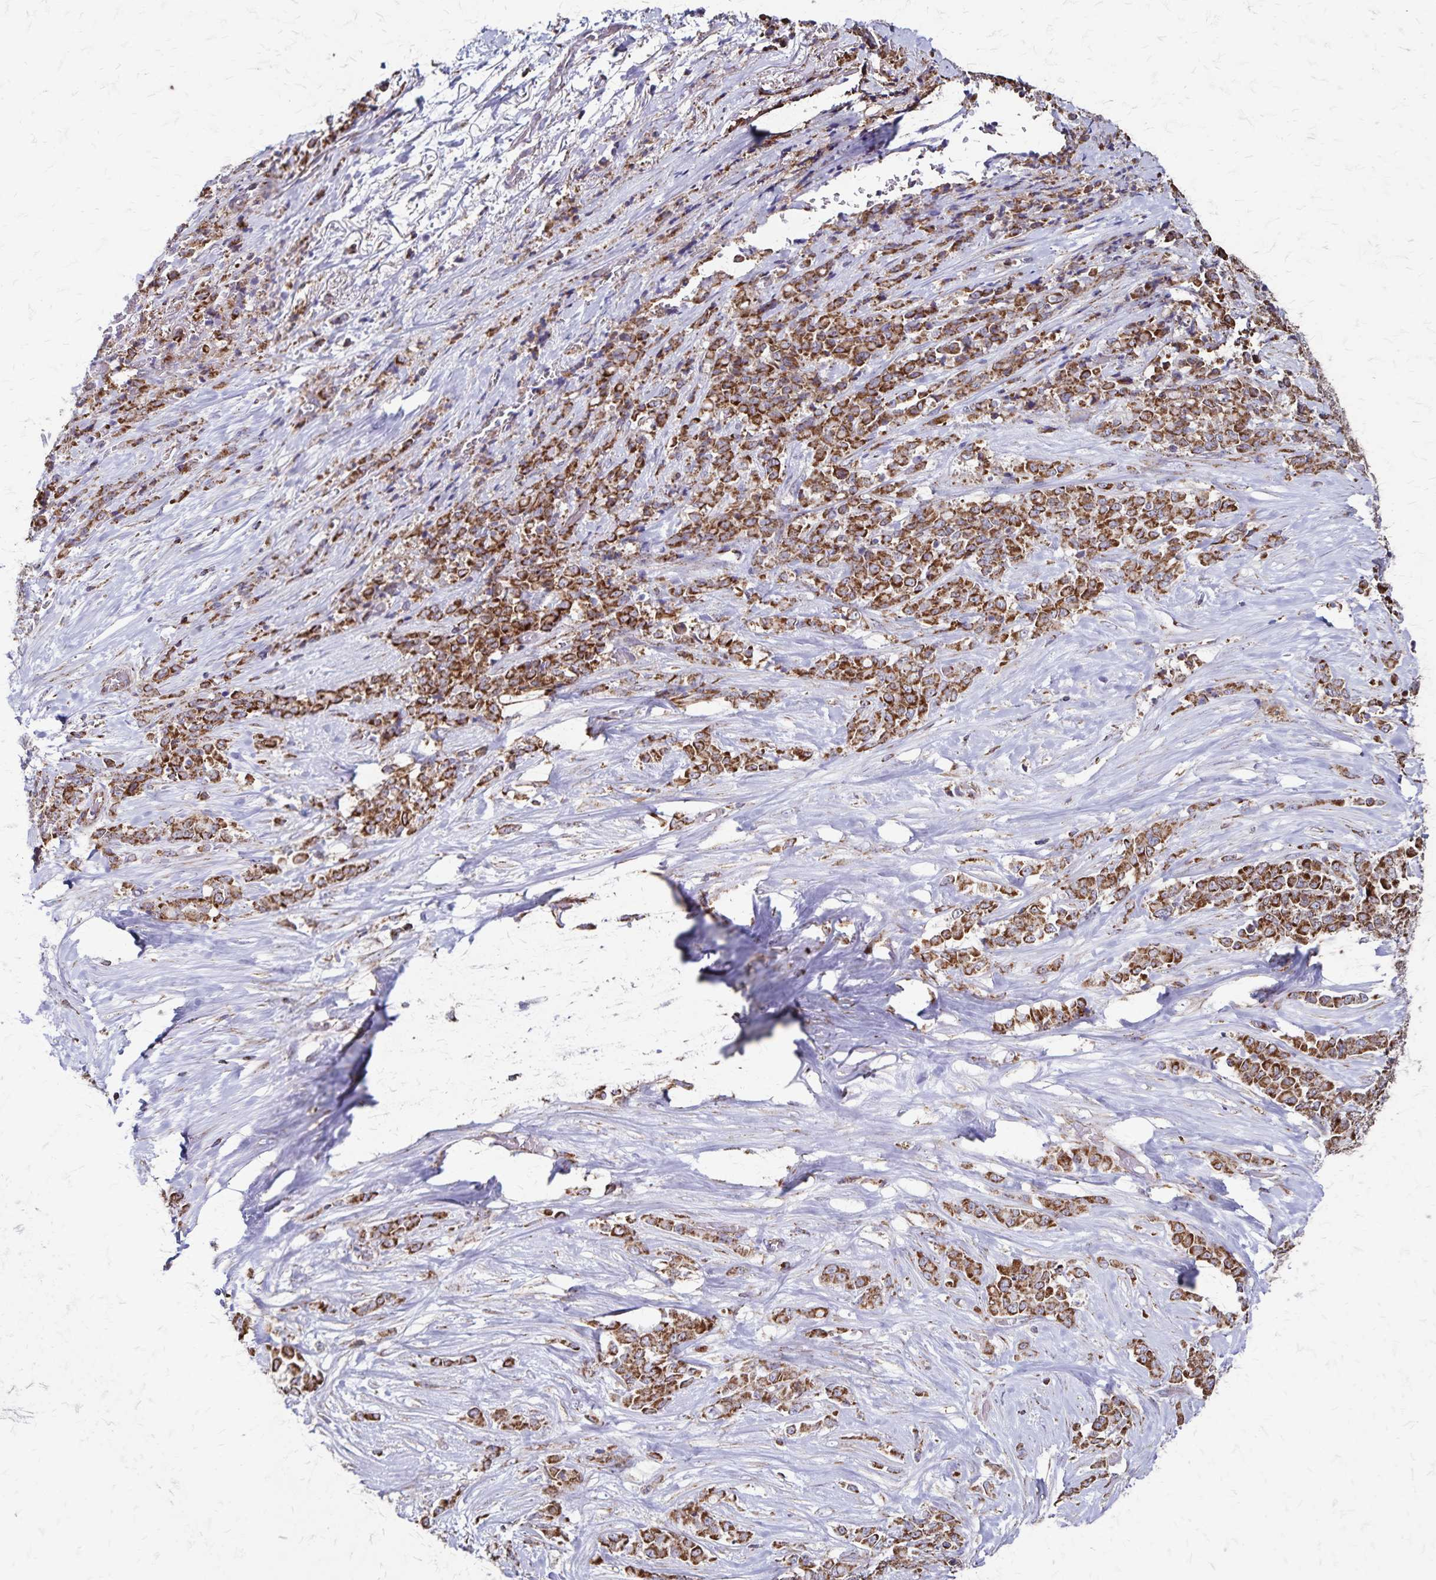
{"staining": {"intensity": "moderate", "quantity": ">75%", "location": "cytoplasmic/membranous"}, "tissue": "stomach cancer", "cell_type": "Tumor cells", "image_type": "cancer", "snomed": [{"axis": "morphology", "description": "Adenocarcinoma, NOS"}, {"axis": "topography", "description": "Stomach"}], "caption": "A medium amount of moderate cytoplasmic/membranous staining is present in about >75% of tumor cells in stomach cancer (adenocarcinoma) tissue.", "gene": "NFS1", "patient": {"sex": "female", "age": 76}}